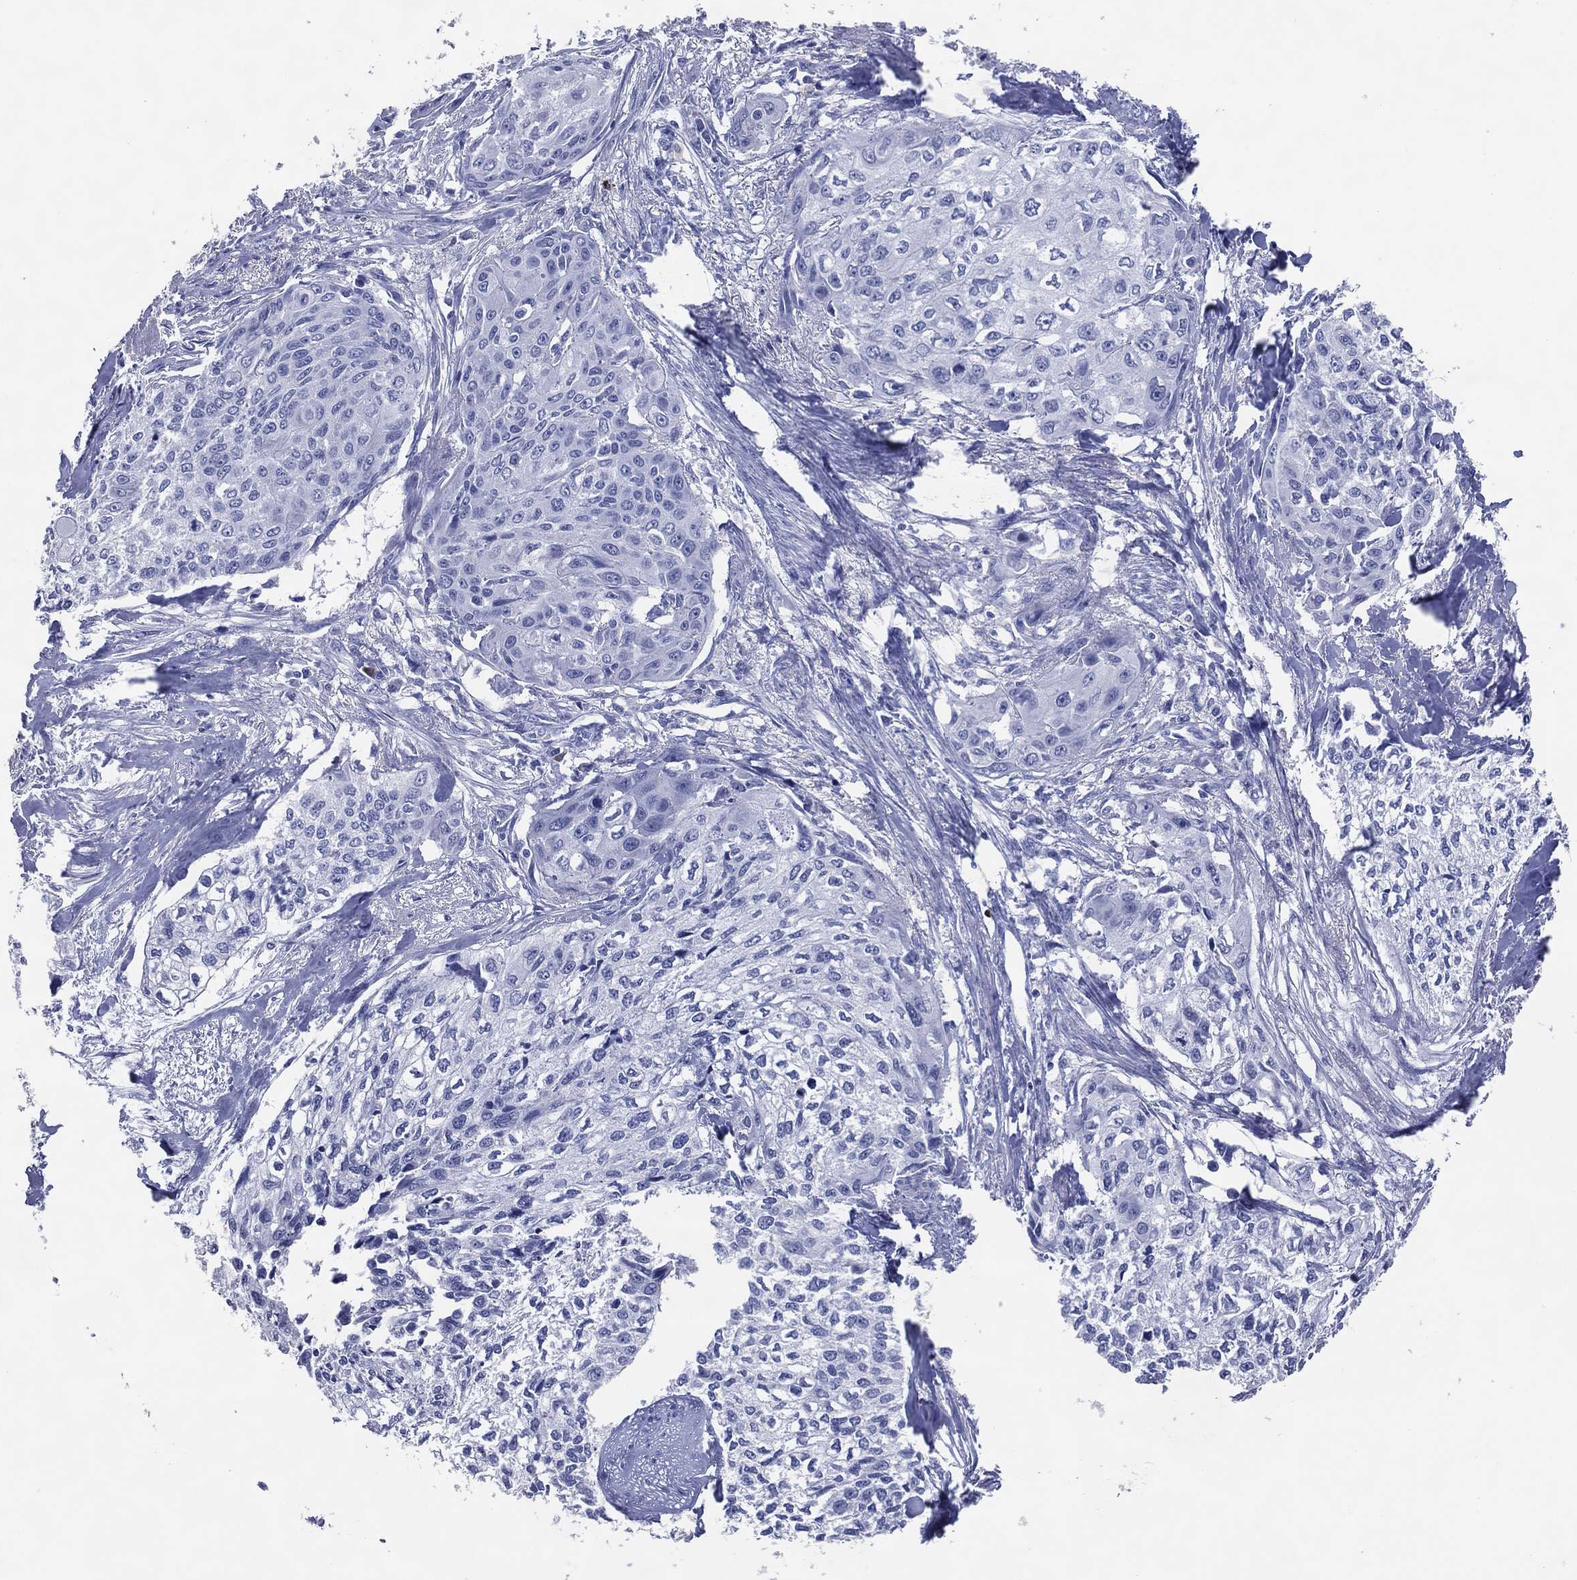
{"staining": {"intensity": "negative", "quantity": "none", "location": "none"}, "tissue": "cervical cancer", "cell_type": "Tumor cells", "image_type": "cancer", "snomed": [{"axis": "morphology", "description": "Squamous cell carcinoma, NOS"}, {"axis": "topography", "description": "Cervix"}], "caption": "Immunohistochemical staining of human cervical cancer reveals no significant positivity in tumor cells.", "gene": "DNAH6", "patient": {"sex": "female", "age": 58}}